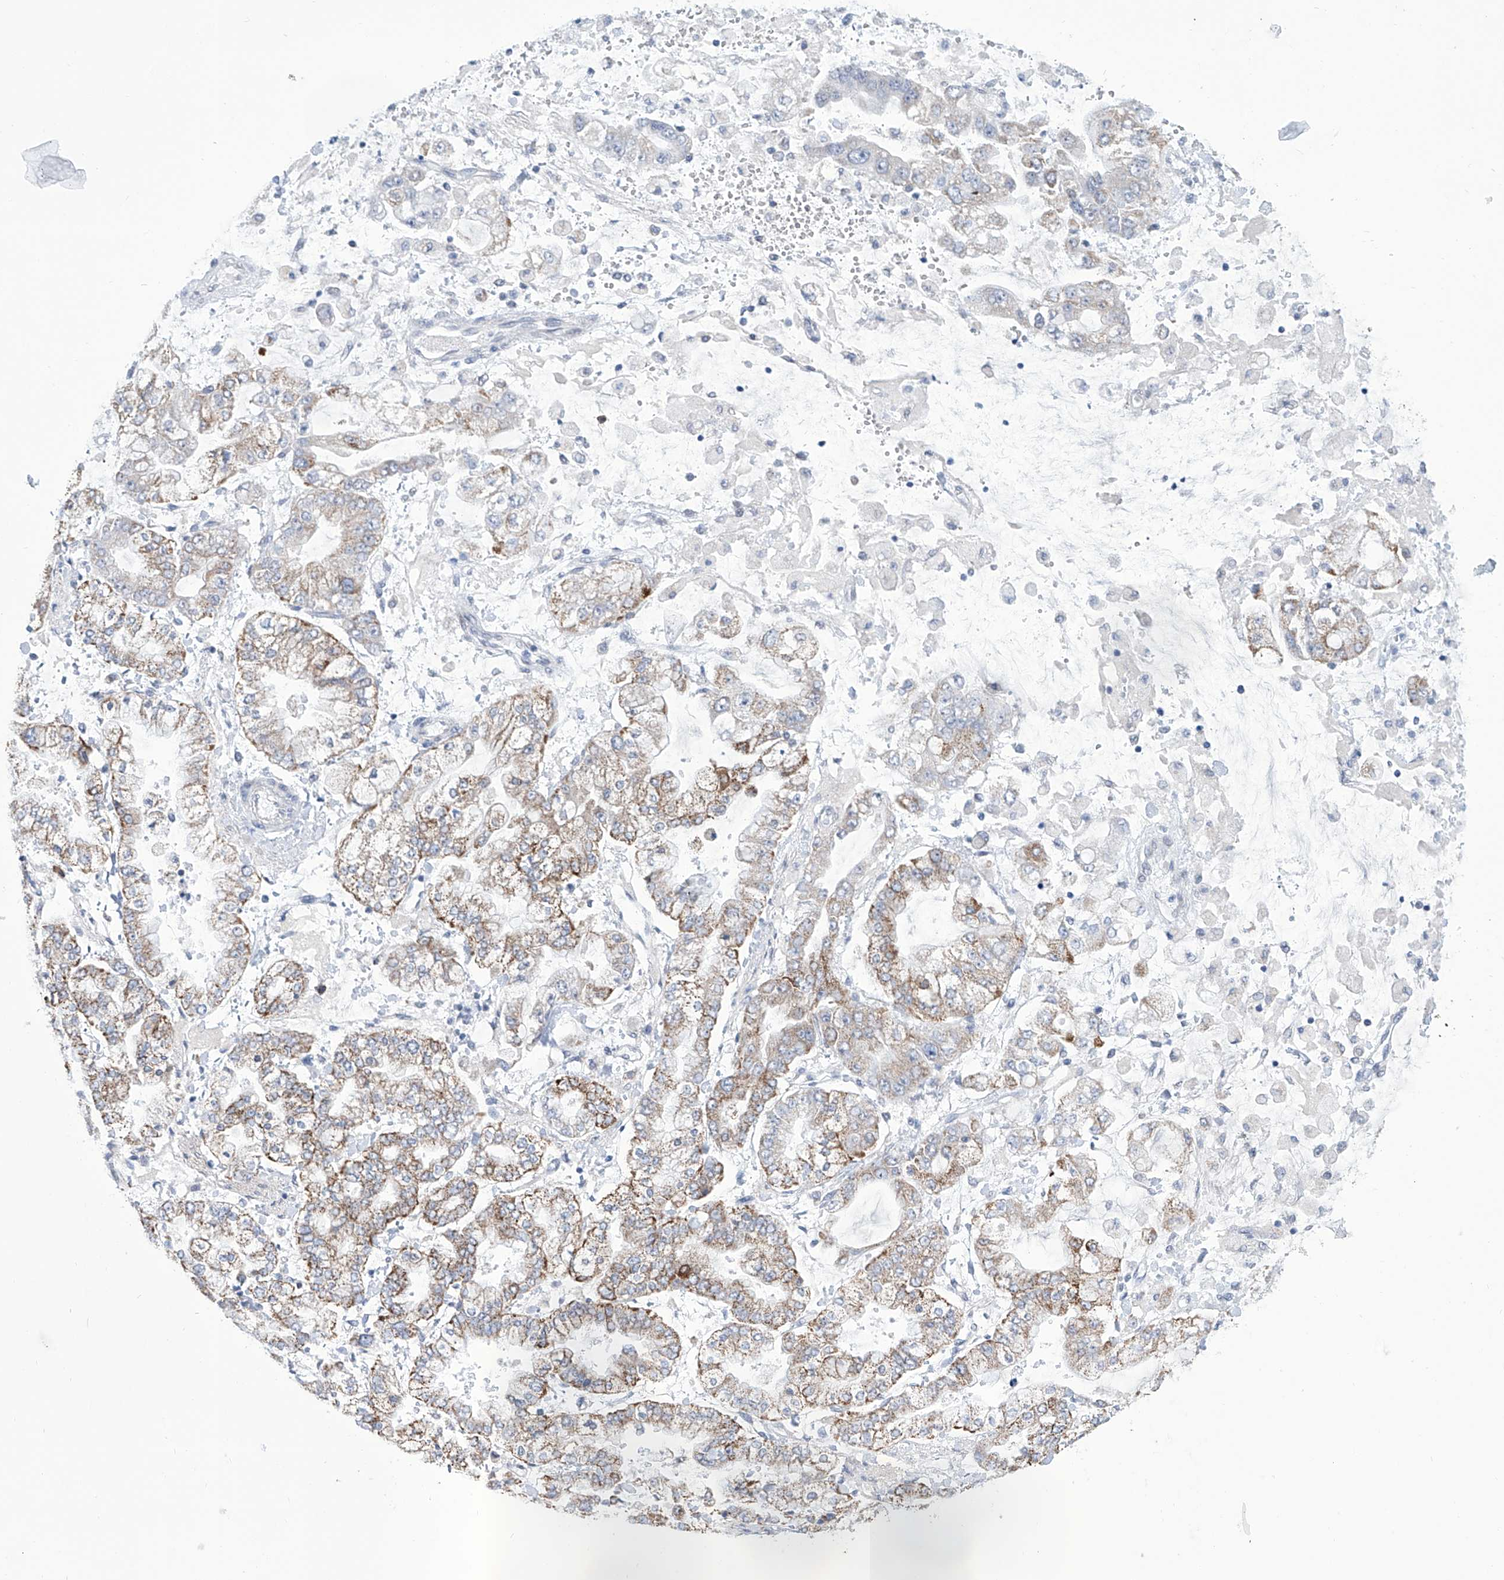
{"staining": {"intensity": "moderate", "quantity": "25%-75%", "location": "cytoplasmic/membranous"}, "tissue": "stomach cancer", "cell_type": "Tumor cells", "image_type": "cancer", "snomed": [{"axis": "morphology", "description": "Normal tissue, NOS"}, {"axis": "morphology", "description": "Adenocarcinoma, NOS"}, {"axis": "topography", "description": "Stomach, upper"}, {"axis": "topography", "description": "Stomach"}], "caption": "Moderate cytoplasmic/membranous staining for a protein is appreciated in approximately 25%-75% of tumor cells of stomach cancer using immunohistochemistry (IHC).", "gene": "ALDH6A1", "patient": {"sex": "male", "age": 76}}